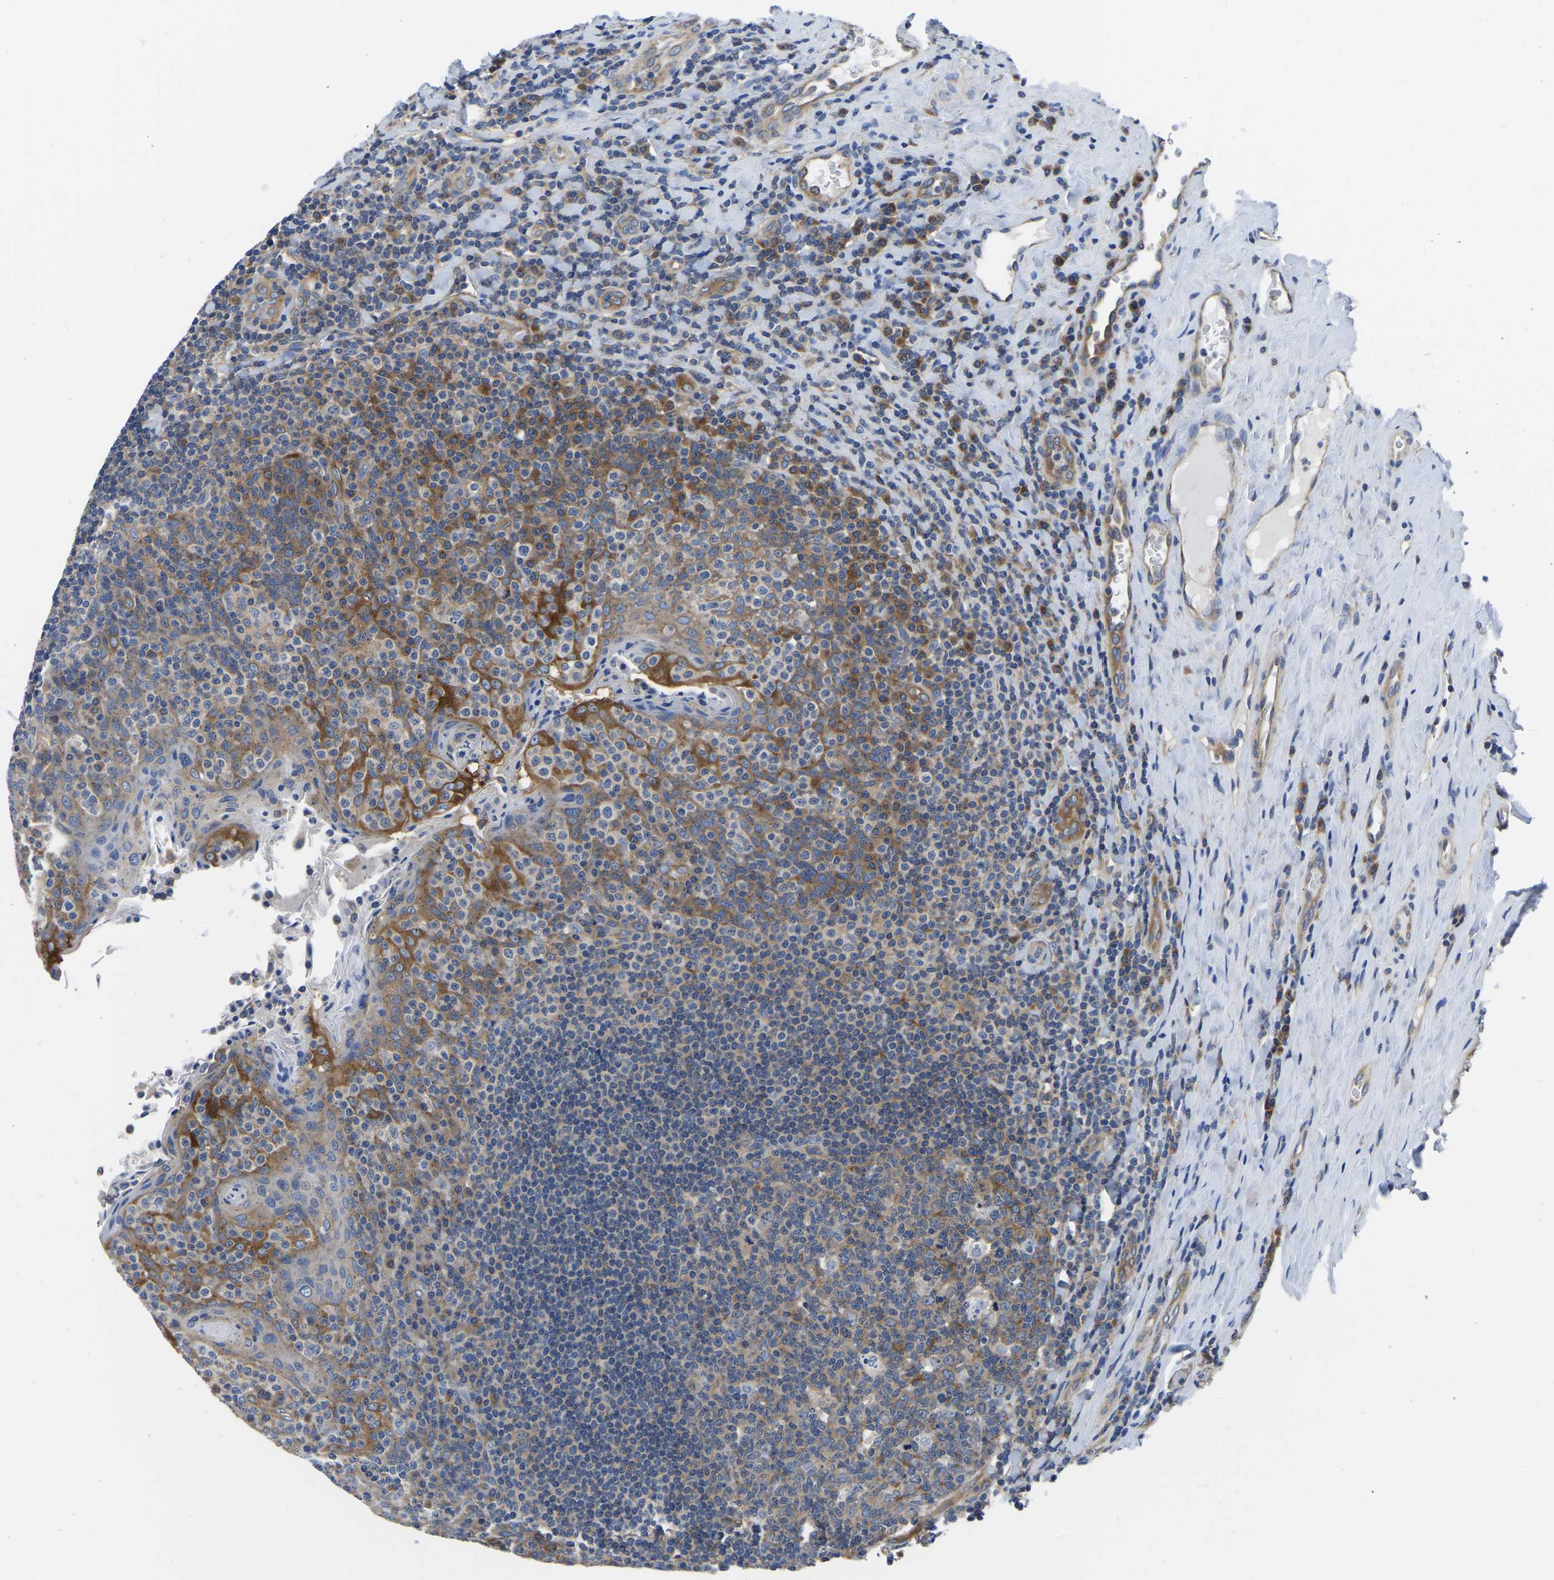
{"staining": {"intensity": "moderate", "quantity": "25%-75%", "location": "cytoplasmic/membranous"}, "tissue": "tonsil", "cell_type": "Germinal center cells", "image_type": "normal", "snomed": [{"axis": "morphology", "description": "Normal tissue, NOS"}, {"axis": "topography", "description": "Tonsil"}], "caption": "This photomicrograph exhibits immunohistochemistry (IHC) staining of normal tonsil, with medium moderate cytoplasmic/membranous positivity in about 25%-75% of germinal center cells.", "gene": "TFG", "patient": {"sex": "male", "age": 17}}